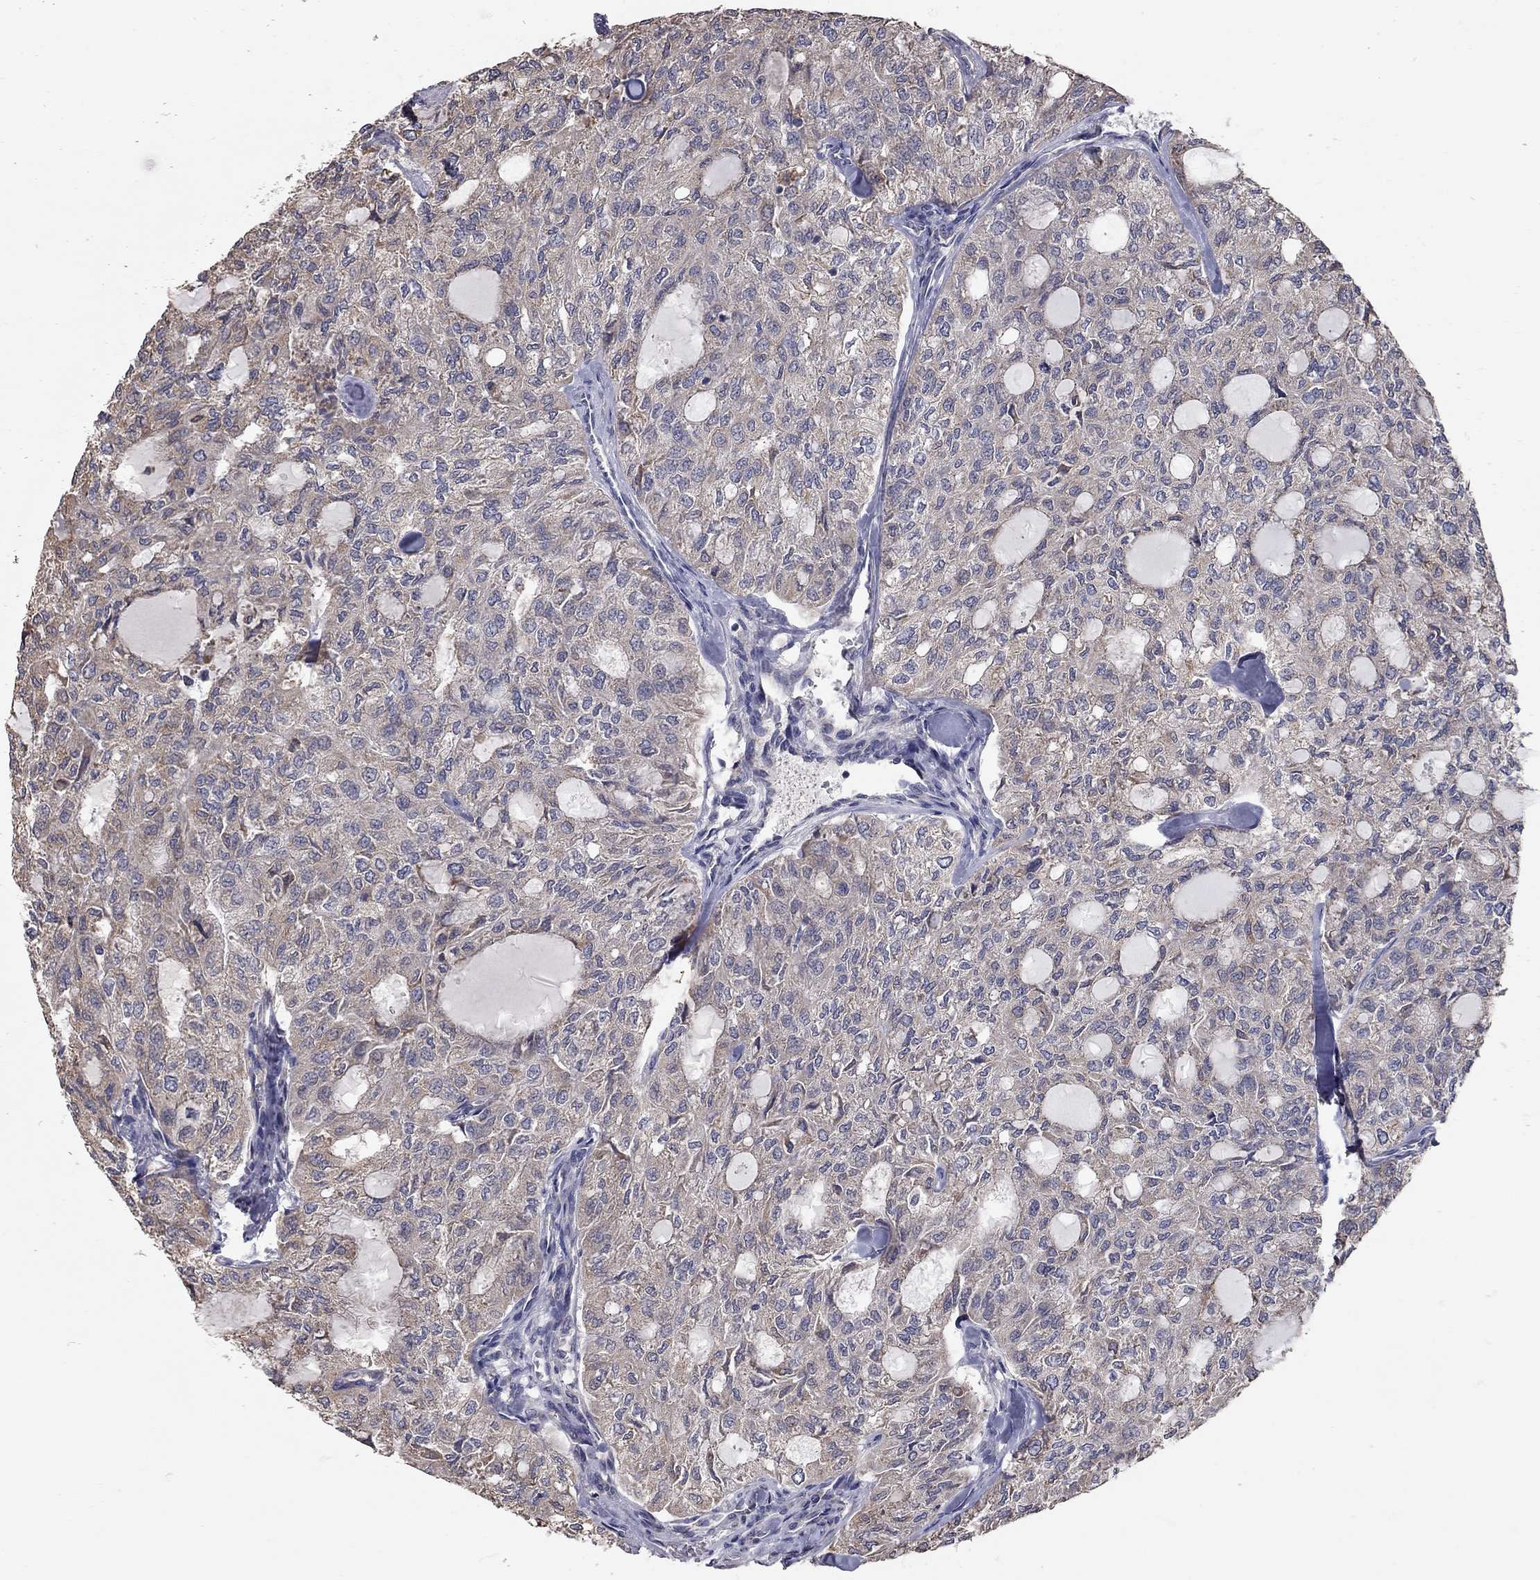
{"staining": {"intensity": "weak", "quantity": "25%-75%", "location": "cytoplasmic/membranous"}, "tissue": "thyroid cancer", "cell_type": "Tumor cells", "image_type": "cancer", "snomed": [{"axis": "morphology", "description": "Follicular adenoma carcinoma, NOS"}, {"axis": "topography", "description": "Thyroid gland"}], "caption": "Immunohistochemical staining of human follicular adenoma carcinoma (thyroid) exhibits low levels of weak cytoplasmic/membranous expression in approximately 25%-75% of tumor cells.", "gene": "XAGE2", "patient": {"sex": "male", "age": 75}}